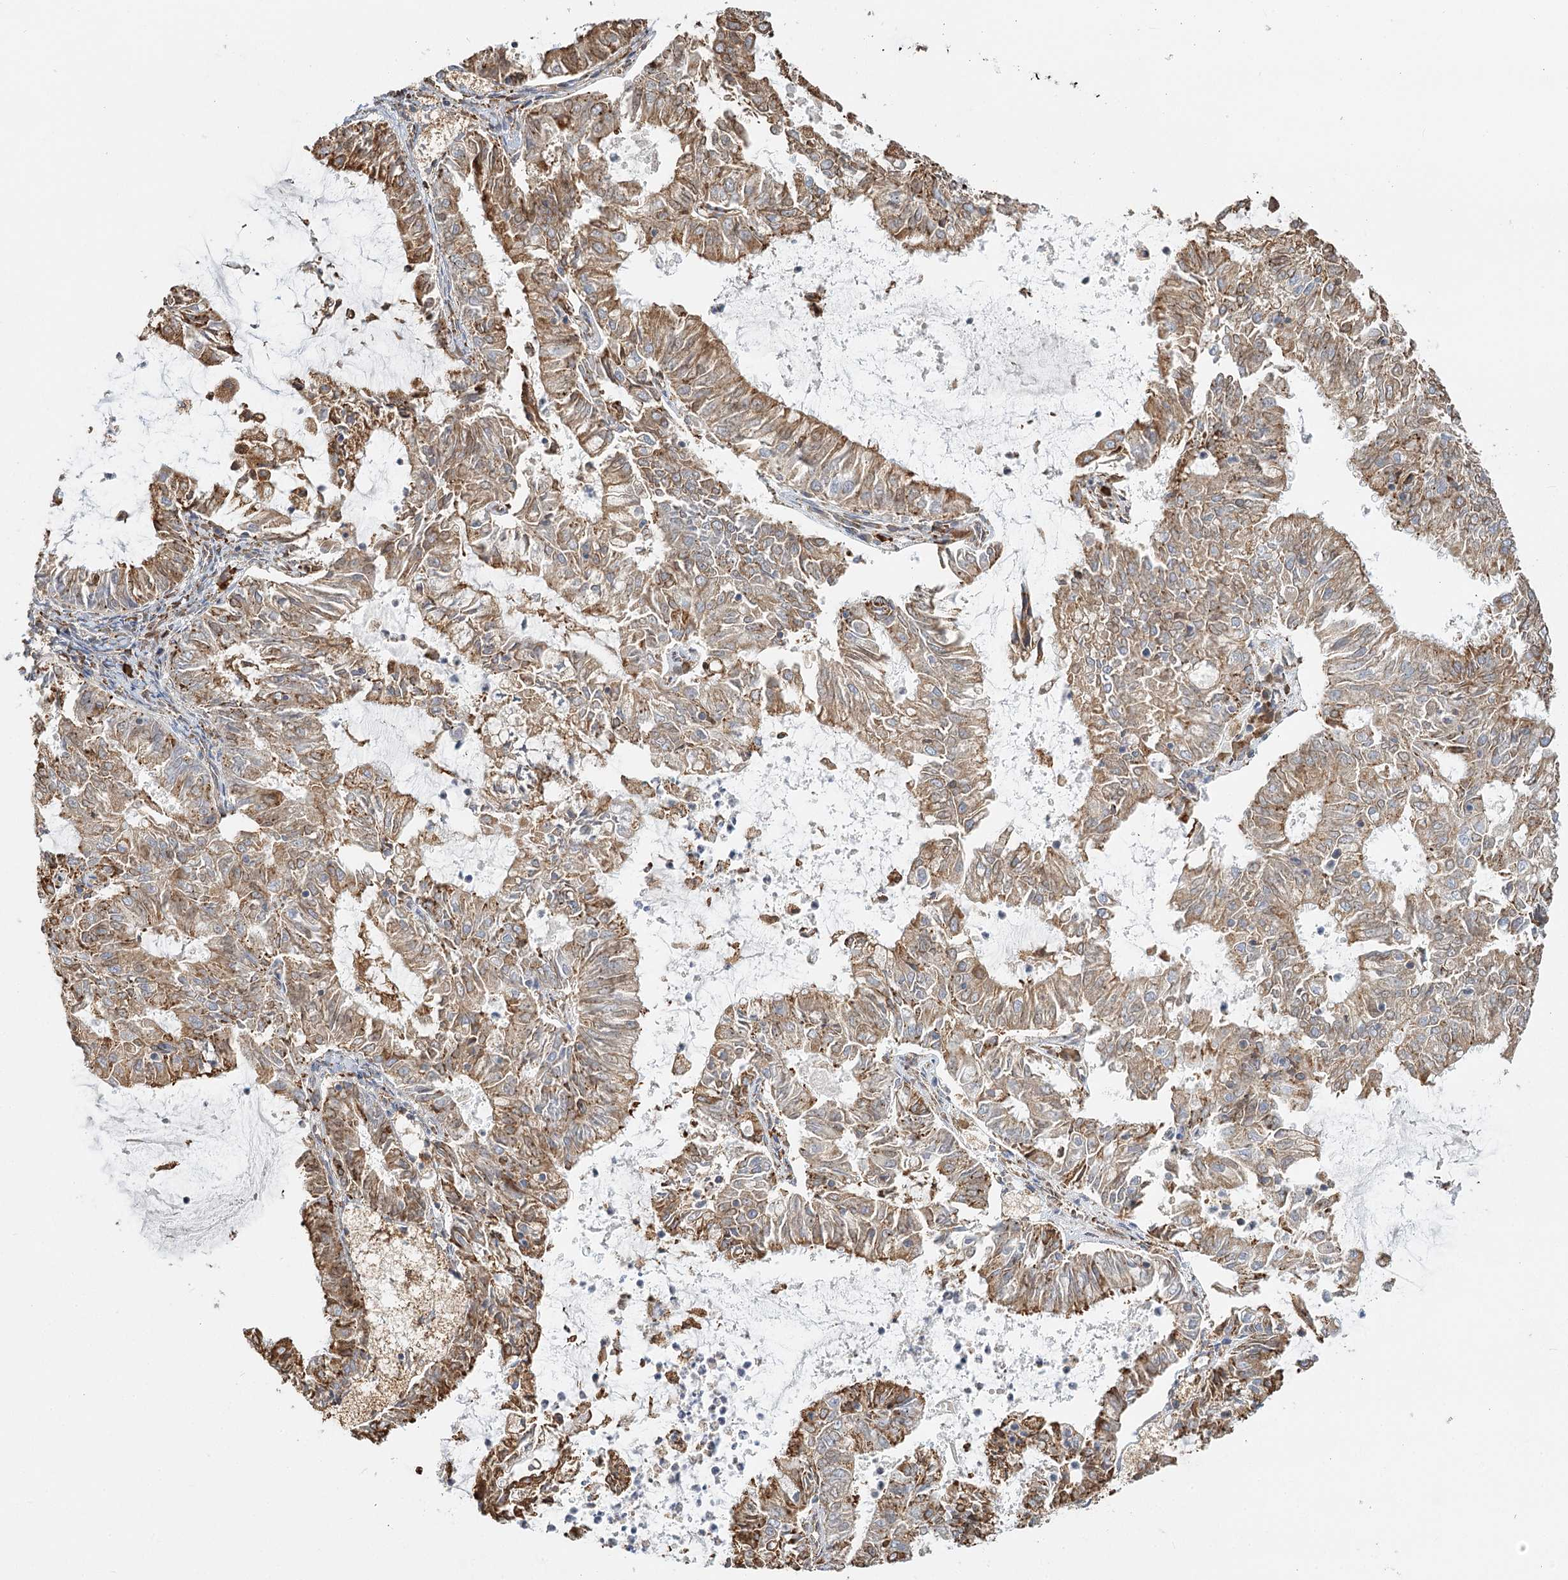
{"staining": {"intensity": "moderate", "quantity": ">75%", "location": "cytoplasmic/membranous"}, "tissue": "endometrial cancer", "cell_type": "Tumor cells", "image_type": "cancer", "snomed": [{"axis": "morphology", "description": "Adenocarcinoma, NOS"}, {"axis": "topography", "description": "Endometrium"}], "caption": "DAB (3,3'-diaminobenzidine) immunohistochemical staining of human endometrial cancer (adenocarcinoma) shows moderate cytoplasmic/membranous protein positivity in about >75% of tumor cells. (brown staining indicates protein expression, while blue staining denotes nuclei).", "gene": "TAS1R1", "patient": {"sex": "female", "age": 57}}